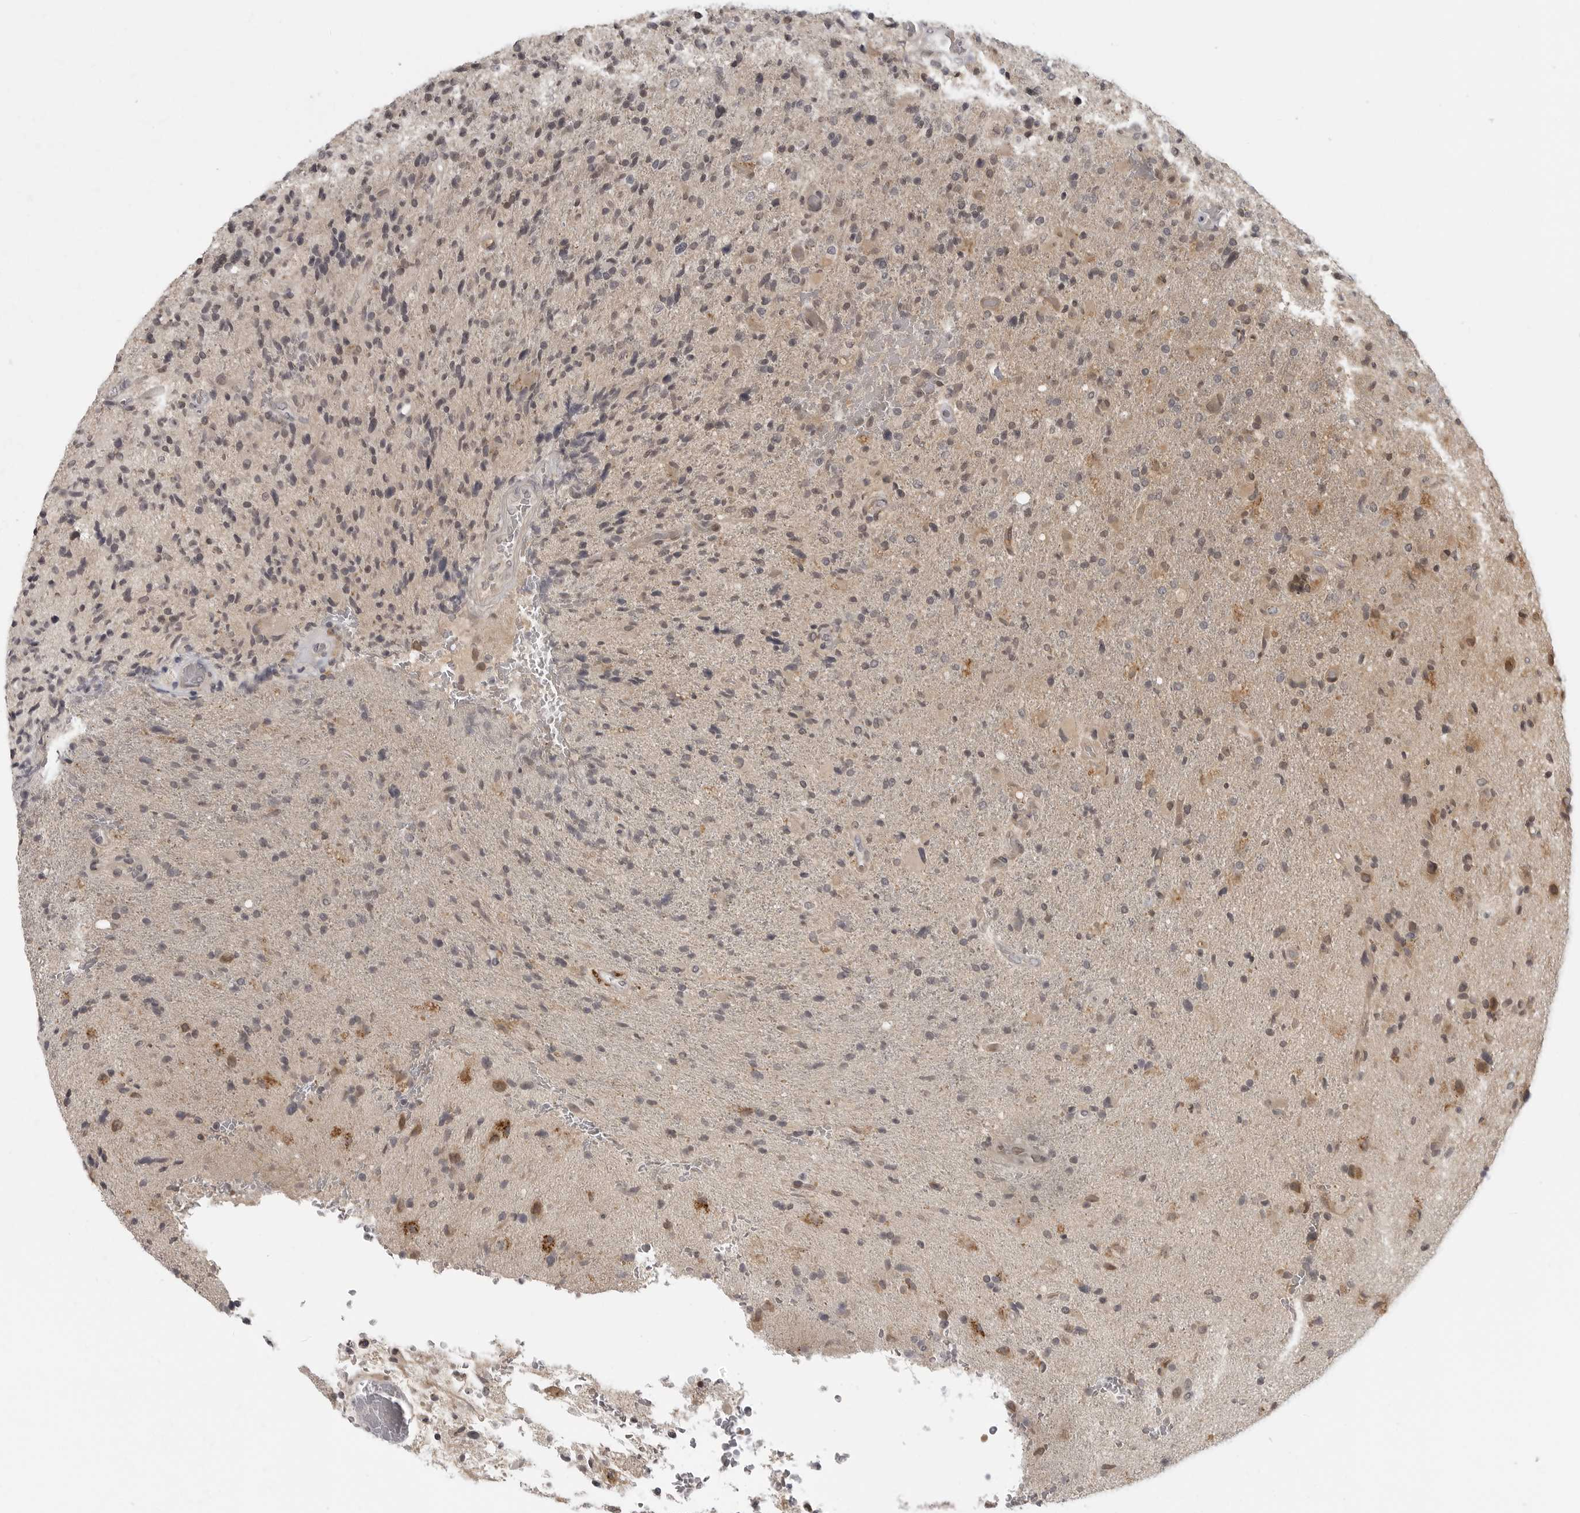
{"staining": {"intensity": "weak", "quantity": "<25%", "location": "nuclear"}, "tissue": "glioma", "cell_type": "Tumor cells", "image_type": "cancer", "snomed": [{"axis": "morphology", "description": "Glioma, malignant, High grade"}, {"axis": "topography", "description": "Brain"}], "caption": "DAB (3,3'-diaminobenzidine) immunohistochemical staining of high-grade glioma (malignant) displays no significant expression in tumor cells.", "gene": "CTIF", "patient": {"sex": "male", "age": 72}}